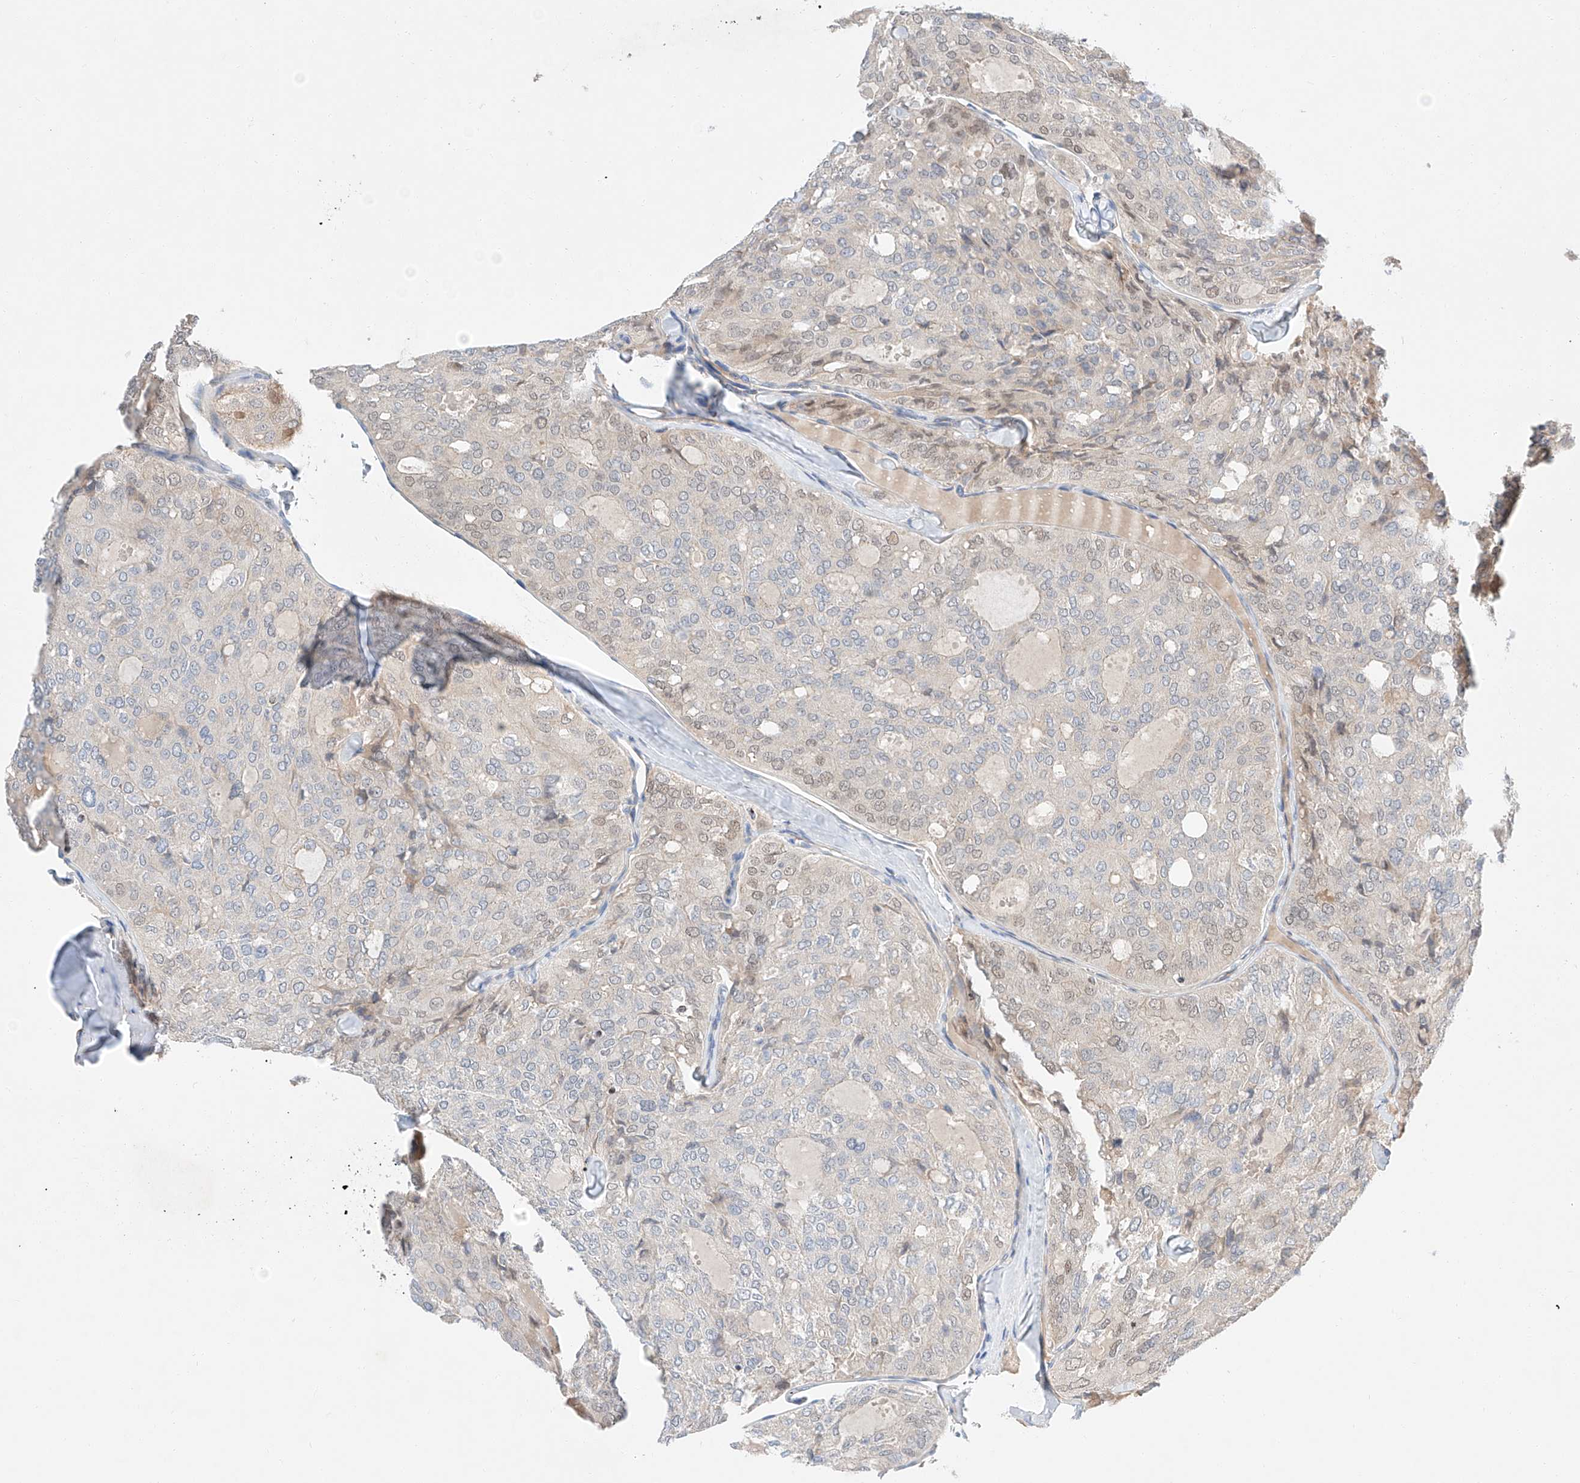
{"staining": {"intensity": "weak", "quantity": "<25%", "location": "nuclear"}, "tissue": "thyroid cancer", "cell_type": "Tumor cells", "image_type": "cancer", "snomed": [{"axis": "morphology", "description": "Follicular adenoma carcinoma, NOS"}, {"axis": "topography", "description": "Thyroid gland"}], "caption": "DAB (3,3'-diaminobenzidine) immunohistochemical staining of follicular adenoma carcinoma (thyroid) shows no significant staining in tumor cells.", "gene": "RUSC1", "patient": {"sex": "male", "age": 75}}